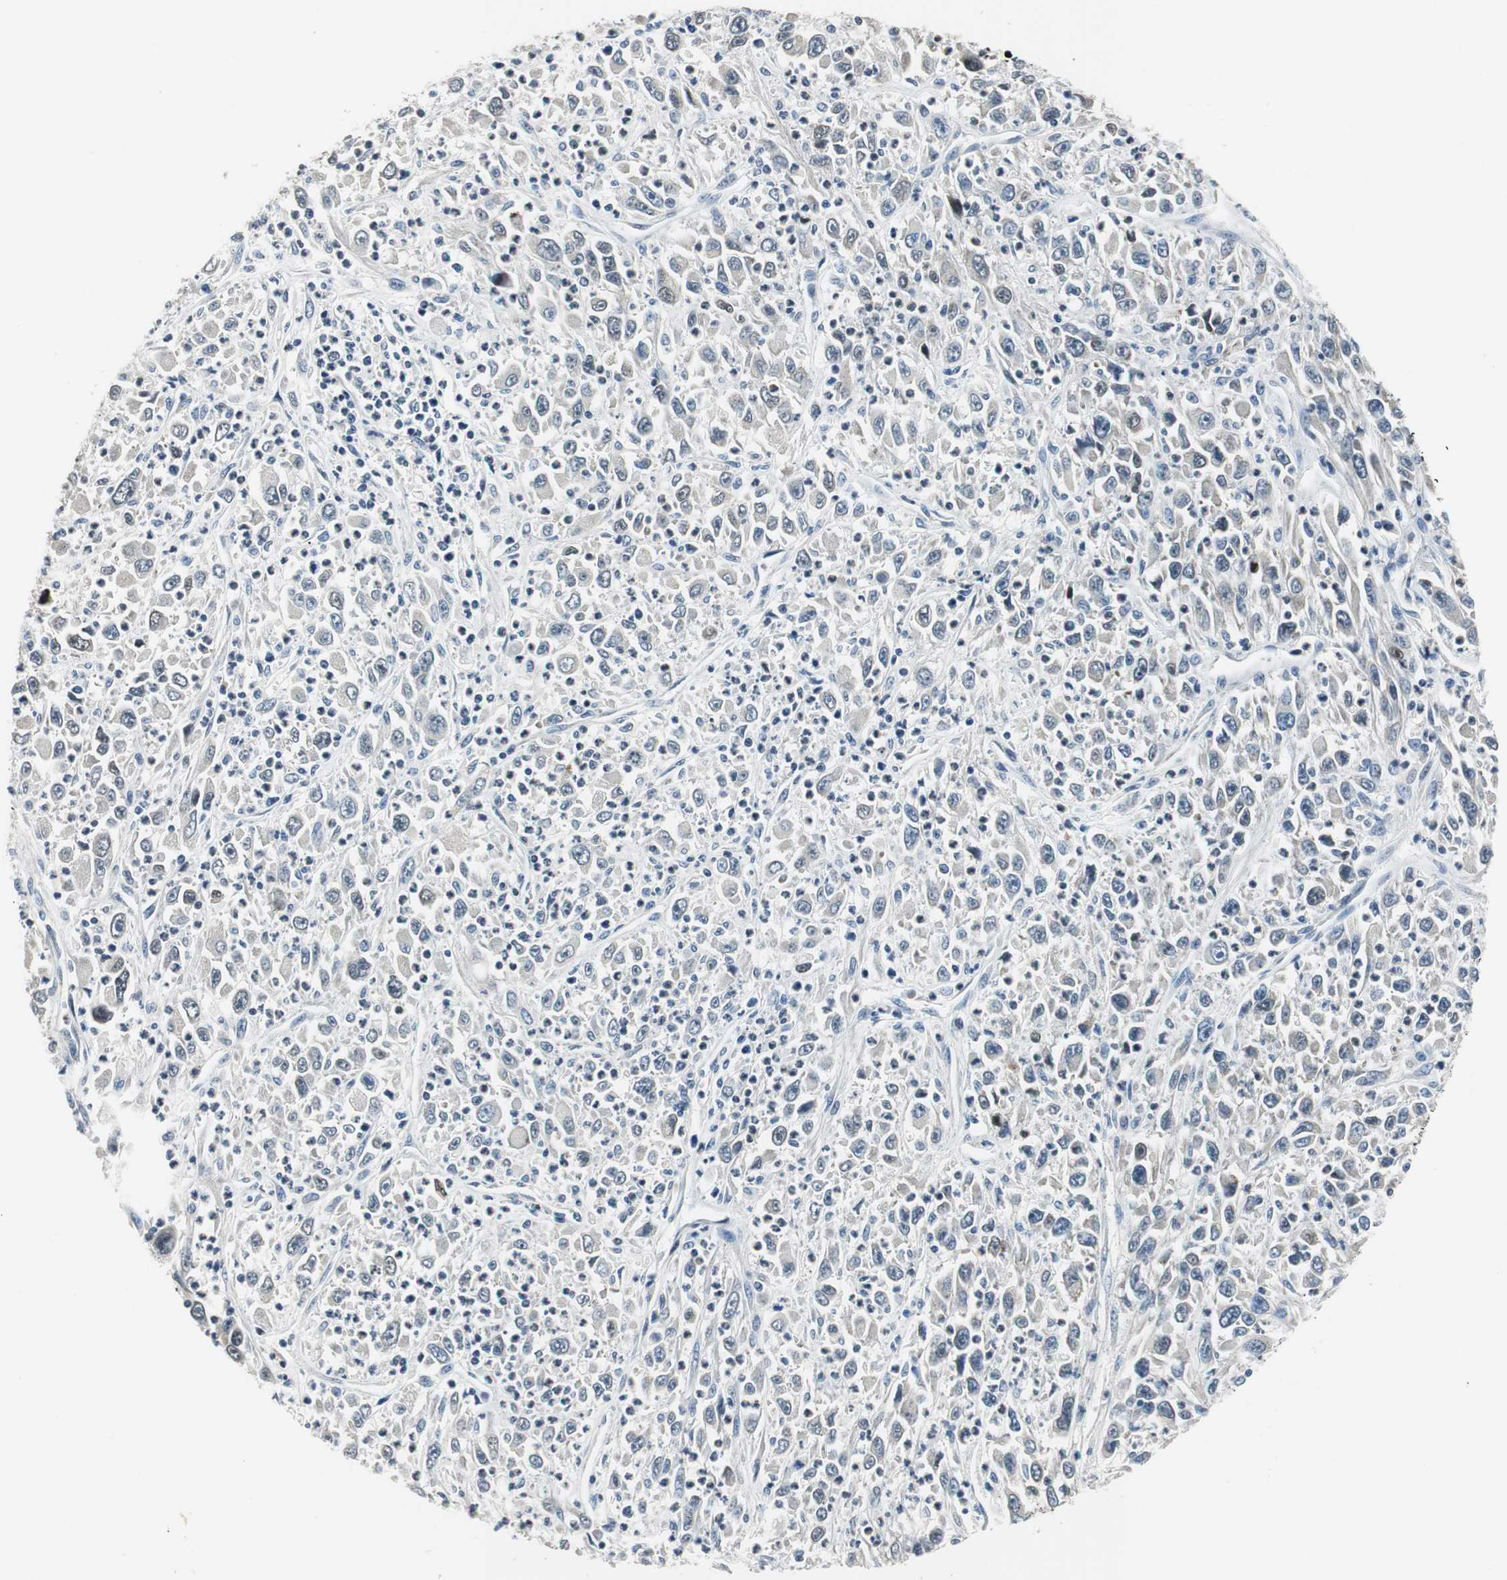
{"staining": {"intensity": "moderate", "quantity": ">75%", "location": "nuclear"}, "tissue": "melanoma", "cell_type": "Tumor cells", "image_type": "cancer", "snomed": [{"axis": "morphology", "description": "Malignant melanoma, Metastatic site"}, {"axis": "topography", "description": "Skin"}], "caption": "Human malignant melanoma (metastatic site) stained with a brown dye reveals moderate nuclear positive staining in about >75% of tumor cells.", "gene": "AJUBA", "patient": {"sex": "female", "age": 56}}